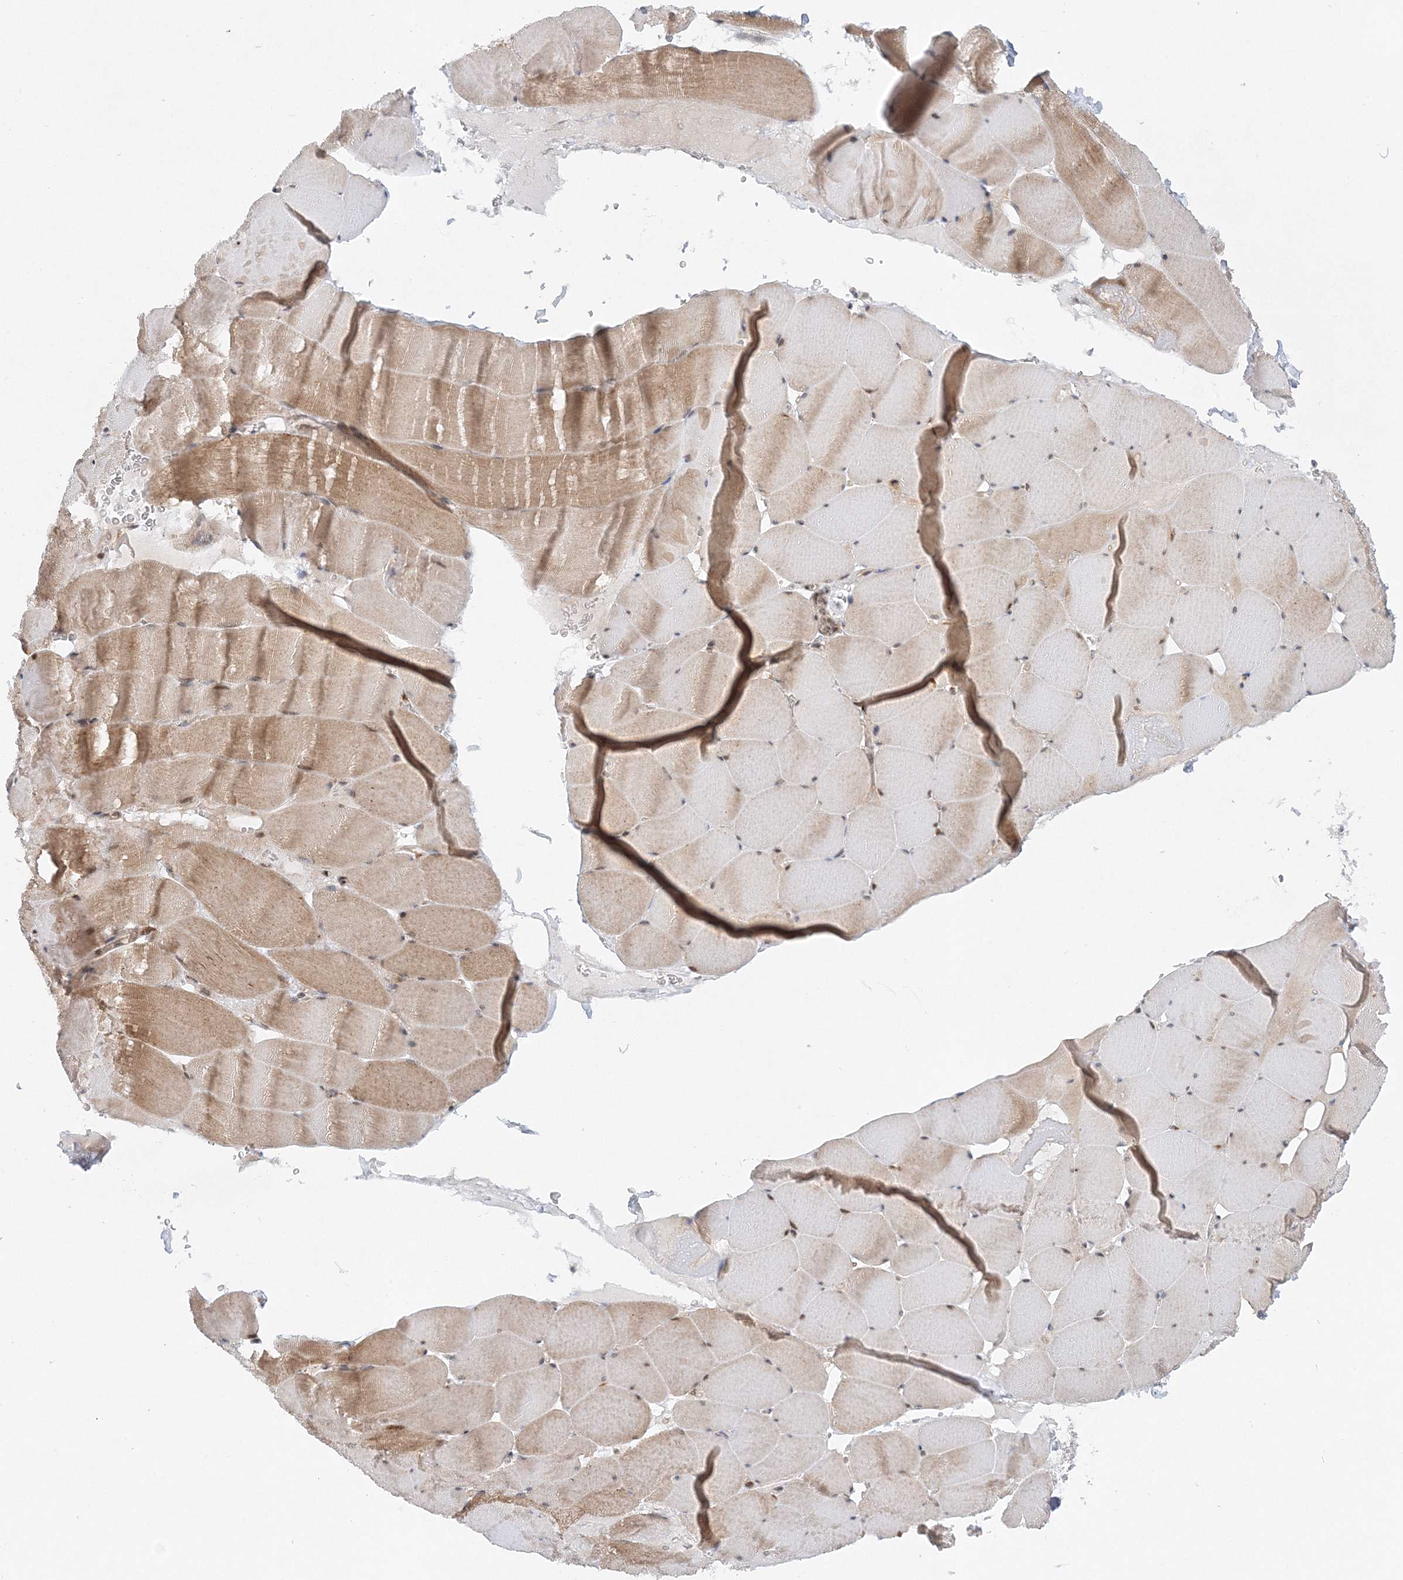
{"staining": {"intensity": "moderate", "quantity": ">75%", "location": "cytoplasmic/membranous,nuclear"}, "tissue": "skeletal muscle", "cell_type": "Myocytes", "image_type": "normal", "snomed": [{"axis": "morphology", "description": "Normal tissue, NOS"}, {"axis": "topography", "description": "Skeletal muscle"}], "caption": "Immunohistochemistry of normal skeletal muscle displays medium levels of moderate cytoplasmic/membranous,nuclear expression in approximately >75% of myocytes. (DAB IHC with brightfield microscopy, high magnification).", "gene": "RAB11FIP2", "patient": {"sex": "male", "age": 62}}